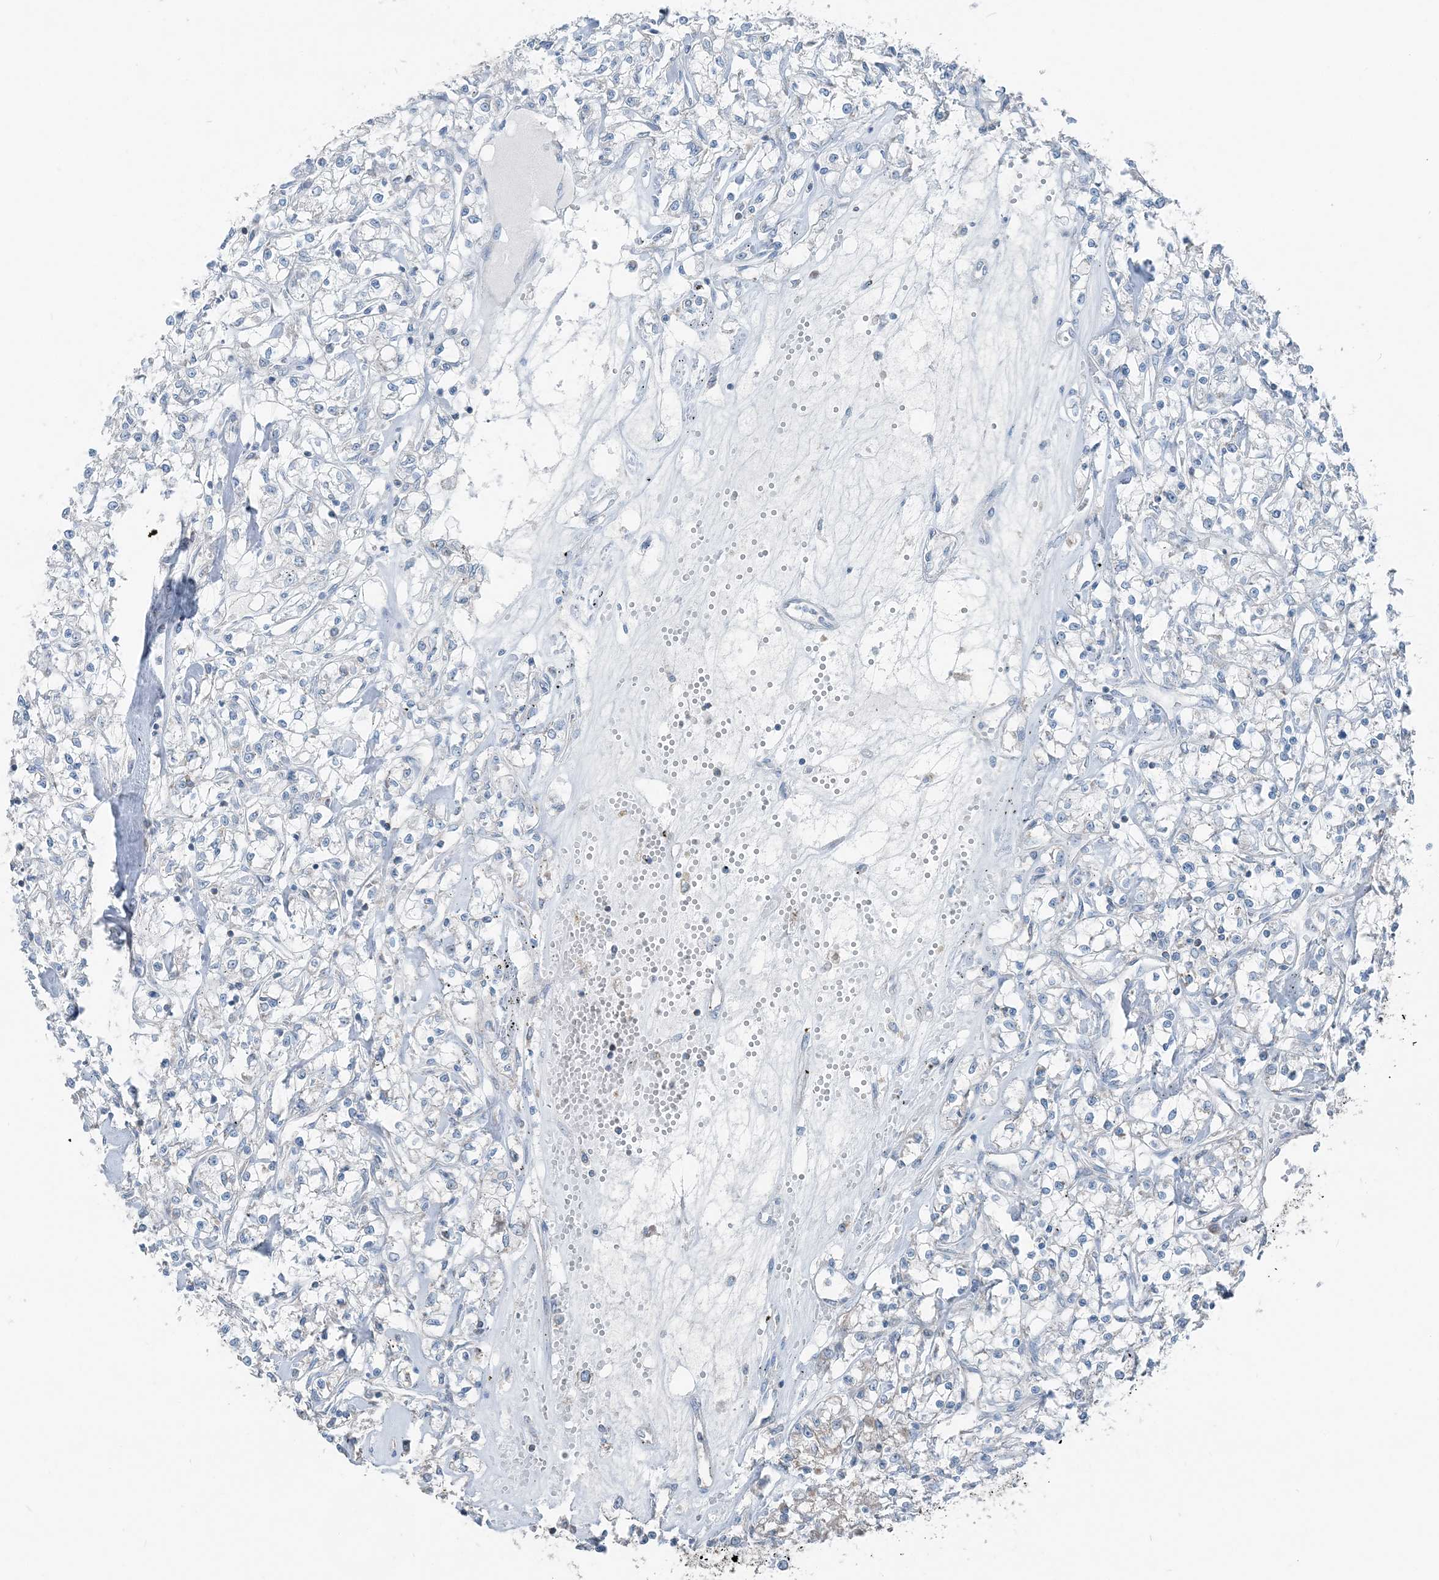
{"staining": {"intensity": "negative", "quantity": "none", "location": "none"}, "tissue": "renal cancer", "cell_type": "Tumor cells", "image_type": "cancer", "snomed": [{"axis": "morphology", "description": "Adenocarcinoma, NOS"}, {"axis": "topography", "description": "Kidney"}], "caption": "The image reveals no staining of tumor cells in renal cancer (adenocarcinoma).", "gene": "SUCLG1", "patient": {"sex": "female", "age": 59}}